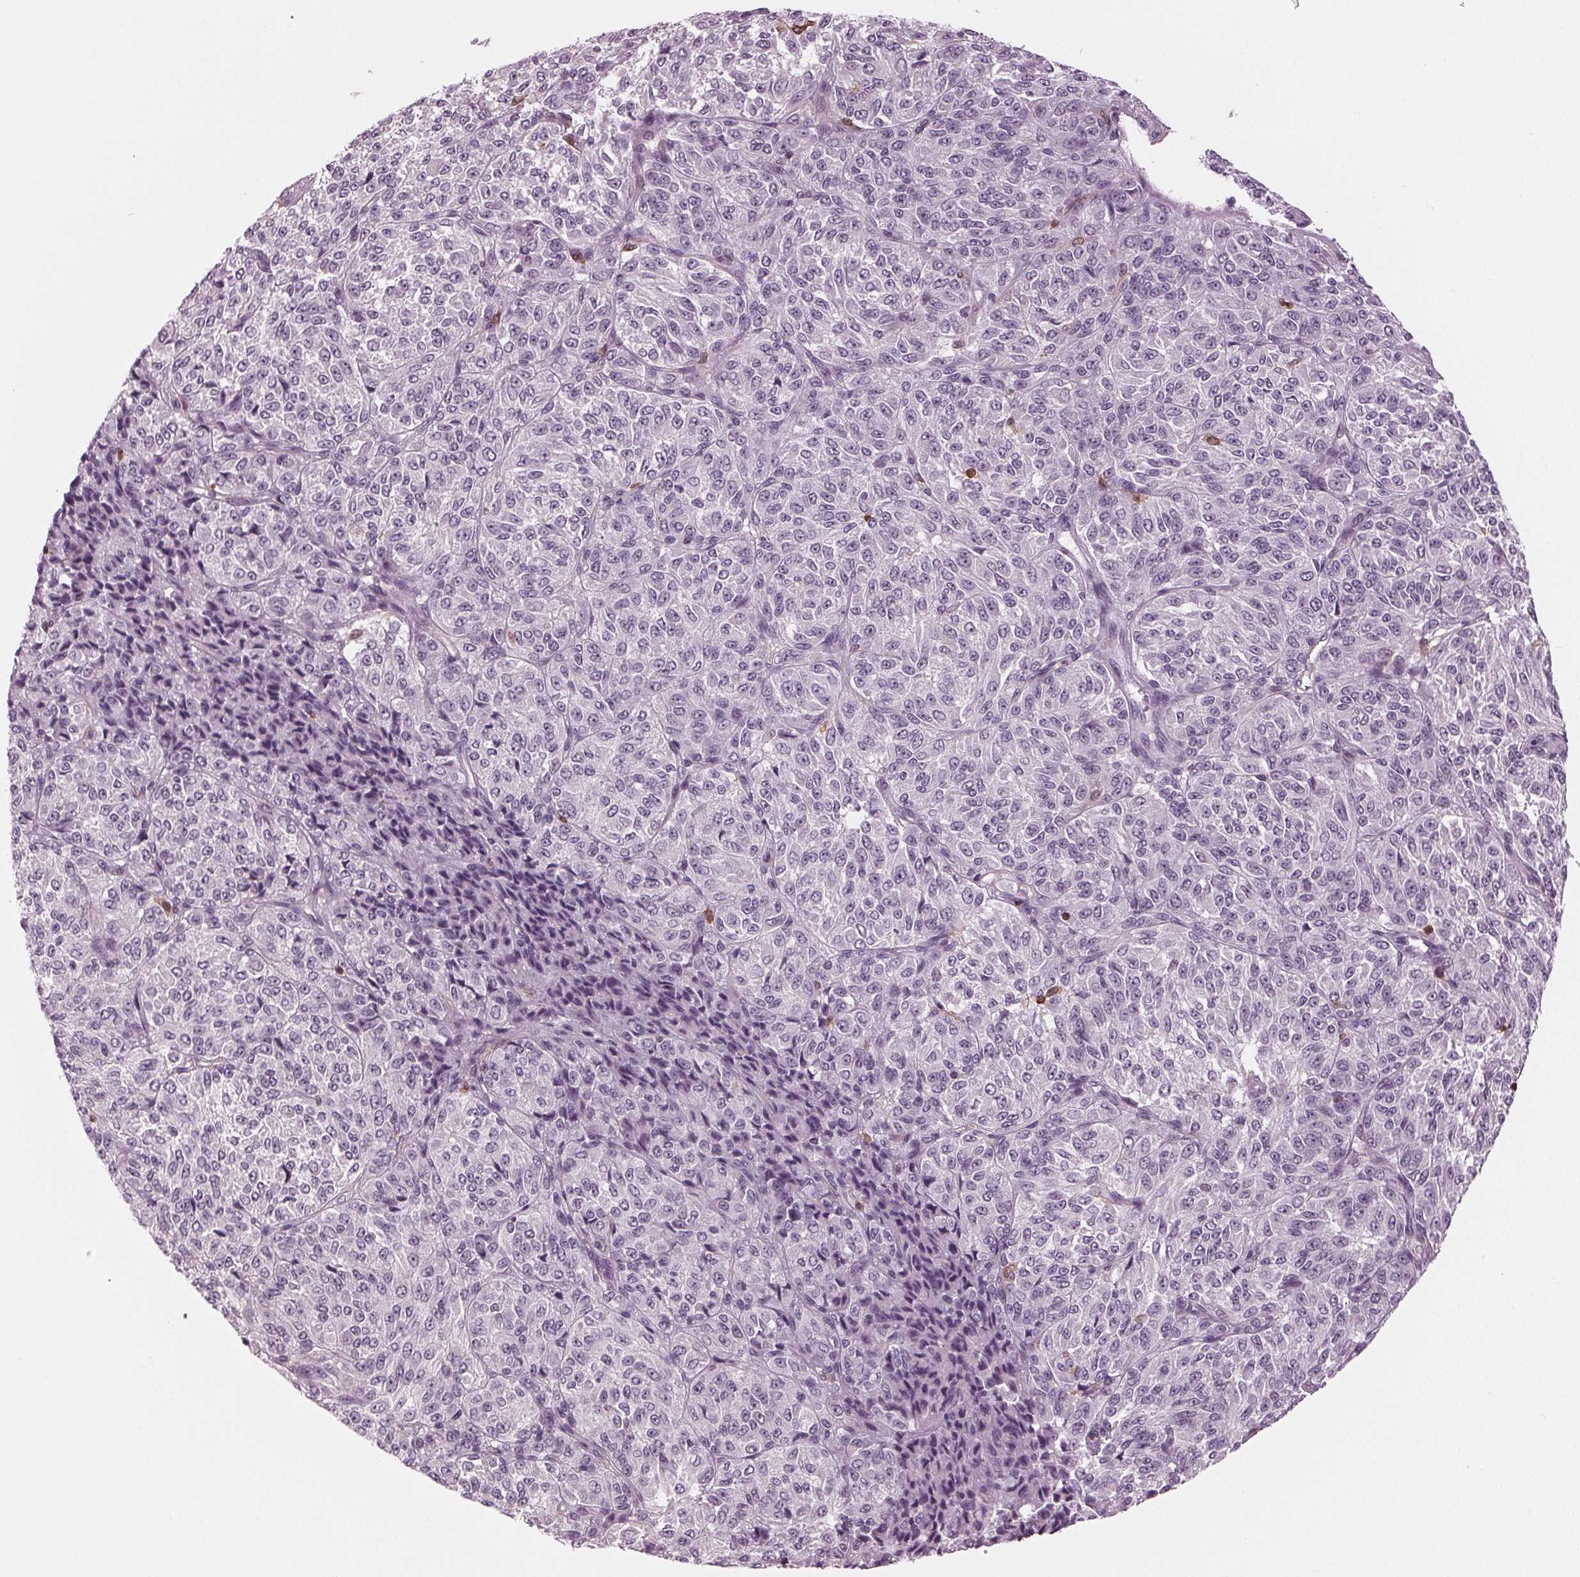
{"staining": {"intensity": "negative", "quantity": "none", "location": "none"}, "tissue": "melanoma", "cell_type": "Tumor cells", "image_type": "cancer", "snomed": [{"axis": "morphology", "description": "Malignant melanoma, Metastatic site"}, {"axis": "topography", "description": "Brain"}], "caption": "This is an immunohistochemistry (IHC) image of malignant melanoma (metastatic site). There is no expression in tumor cells.", "gene": "BTLA", "patient": {"sex": "female", "age": 56}}